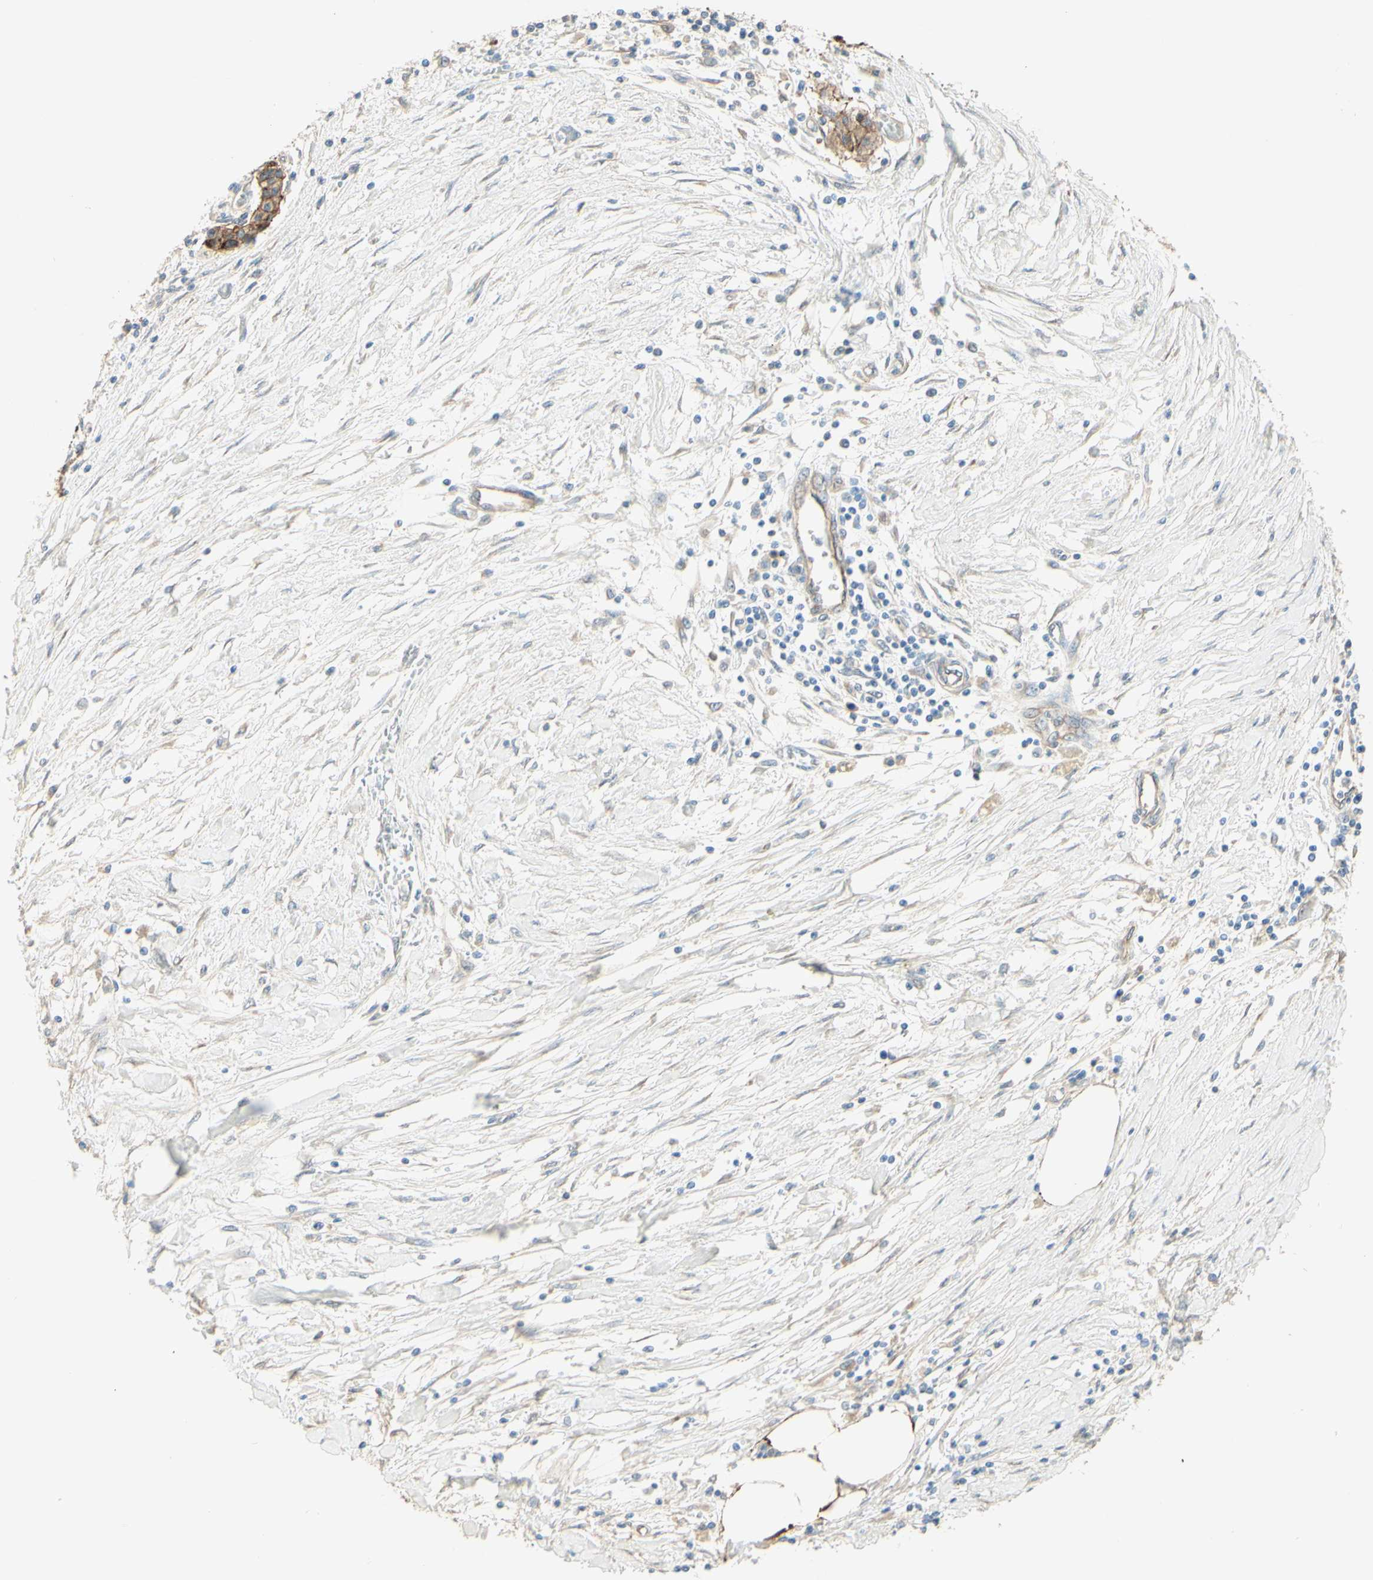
{"staining": {"intensity": "moderate", "quantity": ">75%", "location": "cytoplasmic/membranous"}, "tissue": "pancreatic cancer", "cell_type": "Tumor cells", "image_type": "cancer", "snomed": [{"axis": "morphology", "description": "Adenocarcinoma, NOS"}, {"axis": "topography", "description": "Pancreas"}], "caption": "Human pancreatic cancer (adenocarcinoma) stained with a protein marker demonstrates moderate staining in tumor cells.", "gene": "RNF149", "patient": {"sex": "female", "age": 70}}